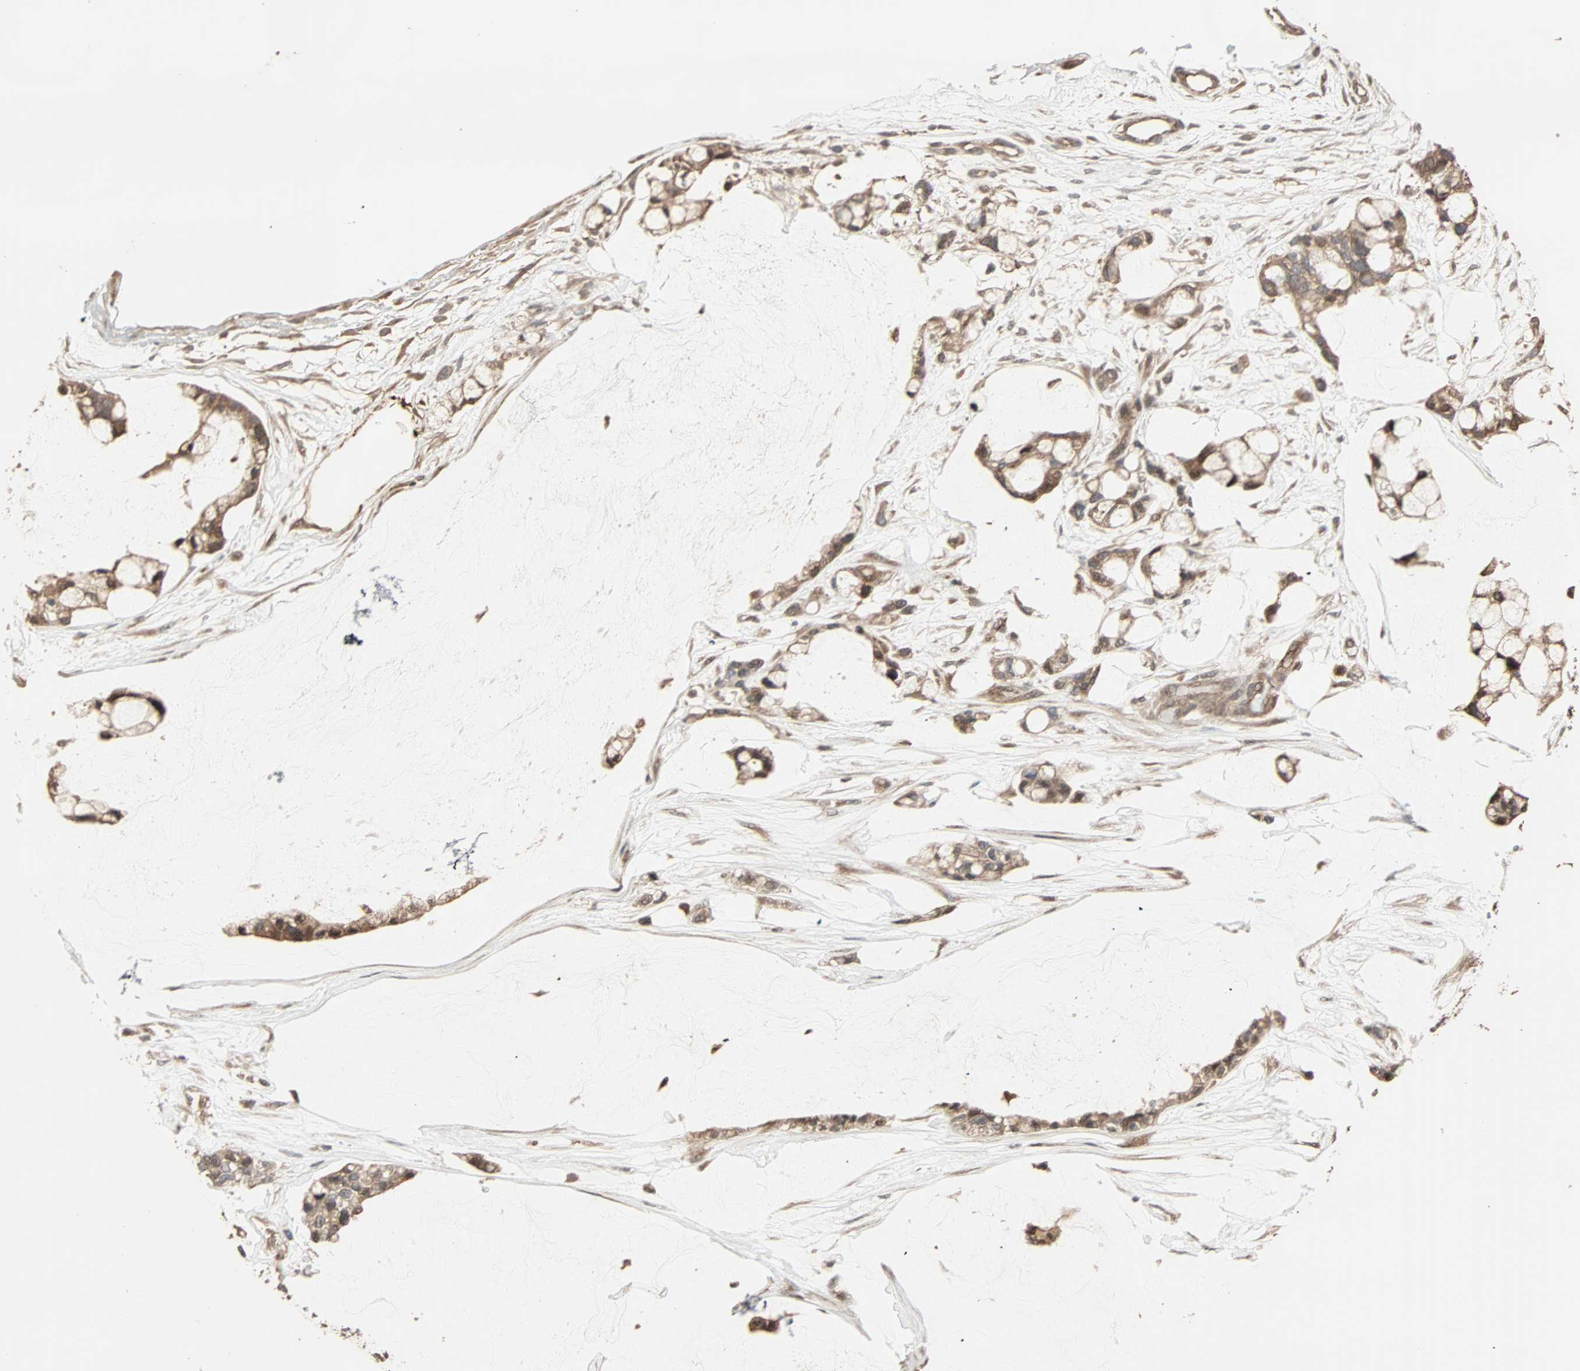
{"staining": {"intensity": "moderate", "quantity": ">75%", "location": "cytoplasmic/membranous"}, "tissue": "ovarian cancer", "cell_type": "Tumor cells", "image_type": "cancer", "snomed": [{"axis": "morphology", "description": "Cystadenocarcinoma, mucinous, NOS"}, {"axis": "topography", "description": "Ovary"}], "caption": "Ovarian cancer stained with a protein marker reveals moderate staining in tumor cells.", "gene": "CALCRL", "patient": {"sex": "female", "age": 39}}